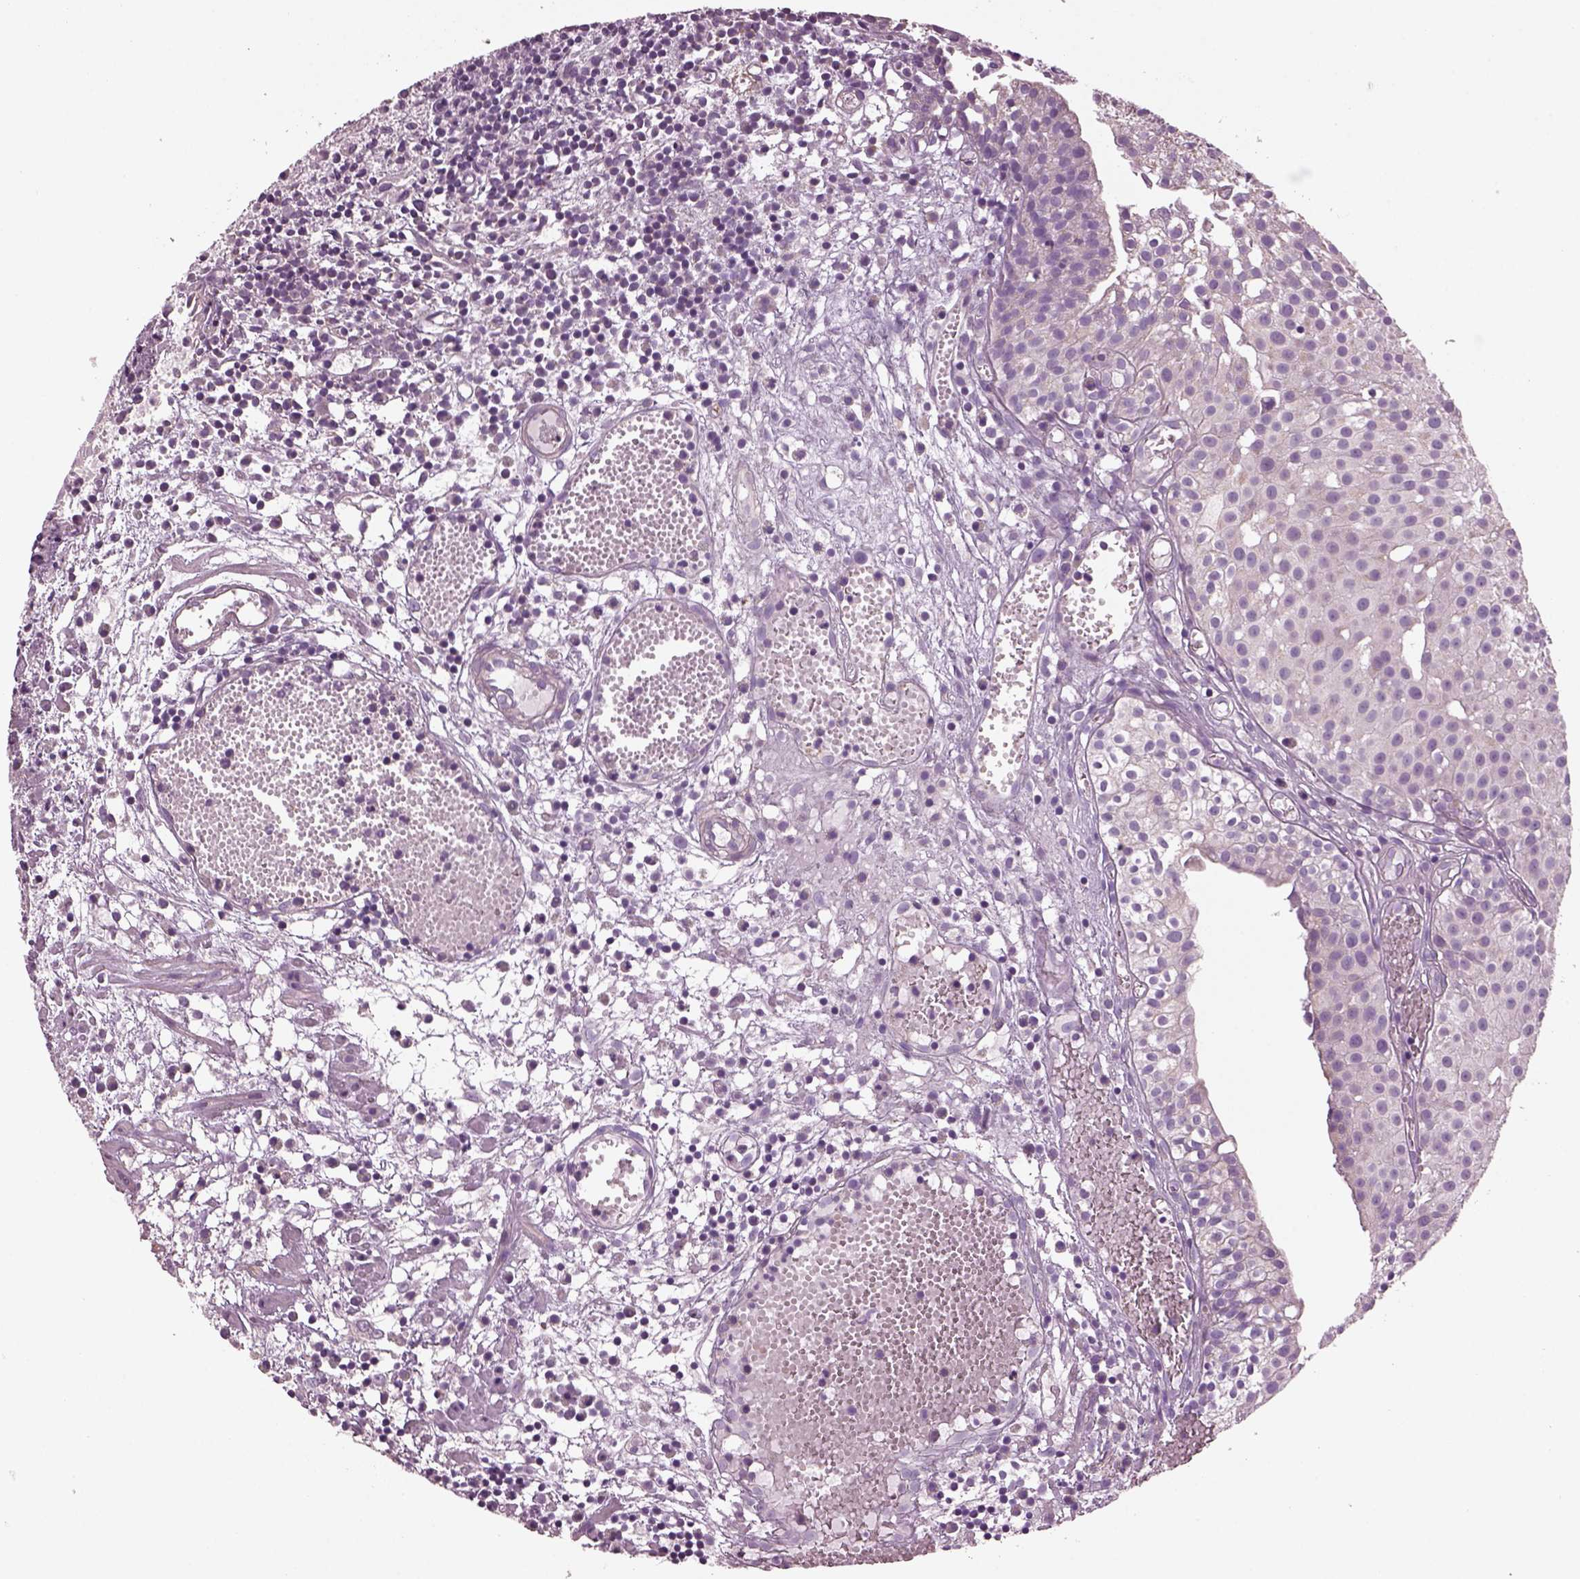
{"staining": {"intensity": "negative", "quantity": "none", "location": "none"}, "tissue": "urothelial cancer", "cell_type": "Tumor cells", "image_type": "cancer", "snomed": [{"axis": "morphology", "description": "Urothelial carcinoma, Low grade"}, {"axis": "topography", "description": "Urinary bladder"}], "caption": "Tumor cells show no significant protein expression in urothelial carcinoma (low-grade). The staining is performed using DAB brown chromogen with nuclei counter-stained in using hematoxylin.", "gene": "SPATA7", "patient": {"sex": "male", "age": 79}}